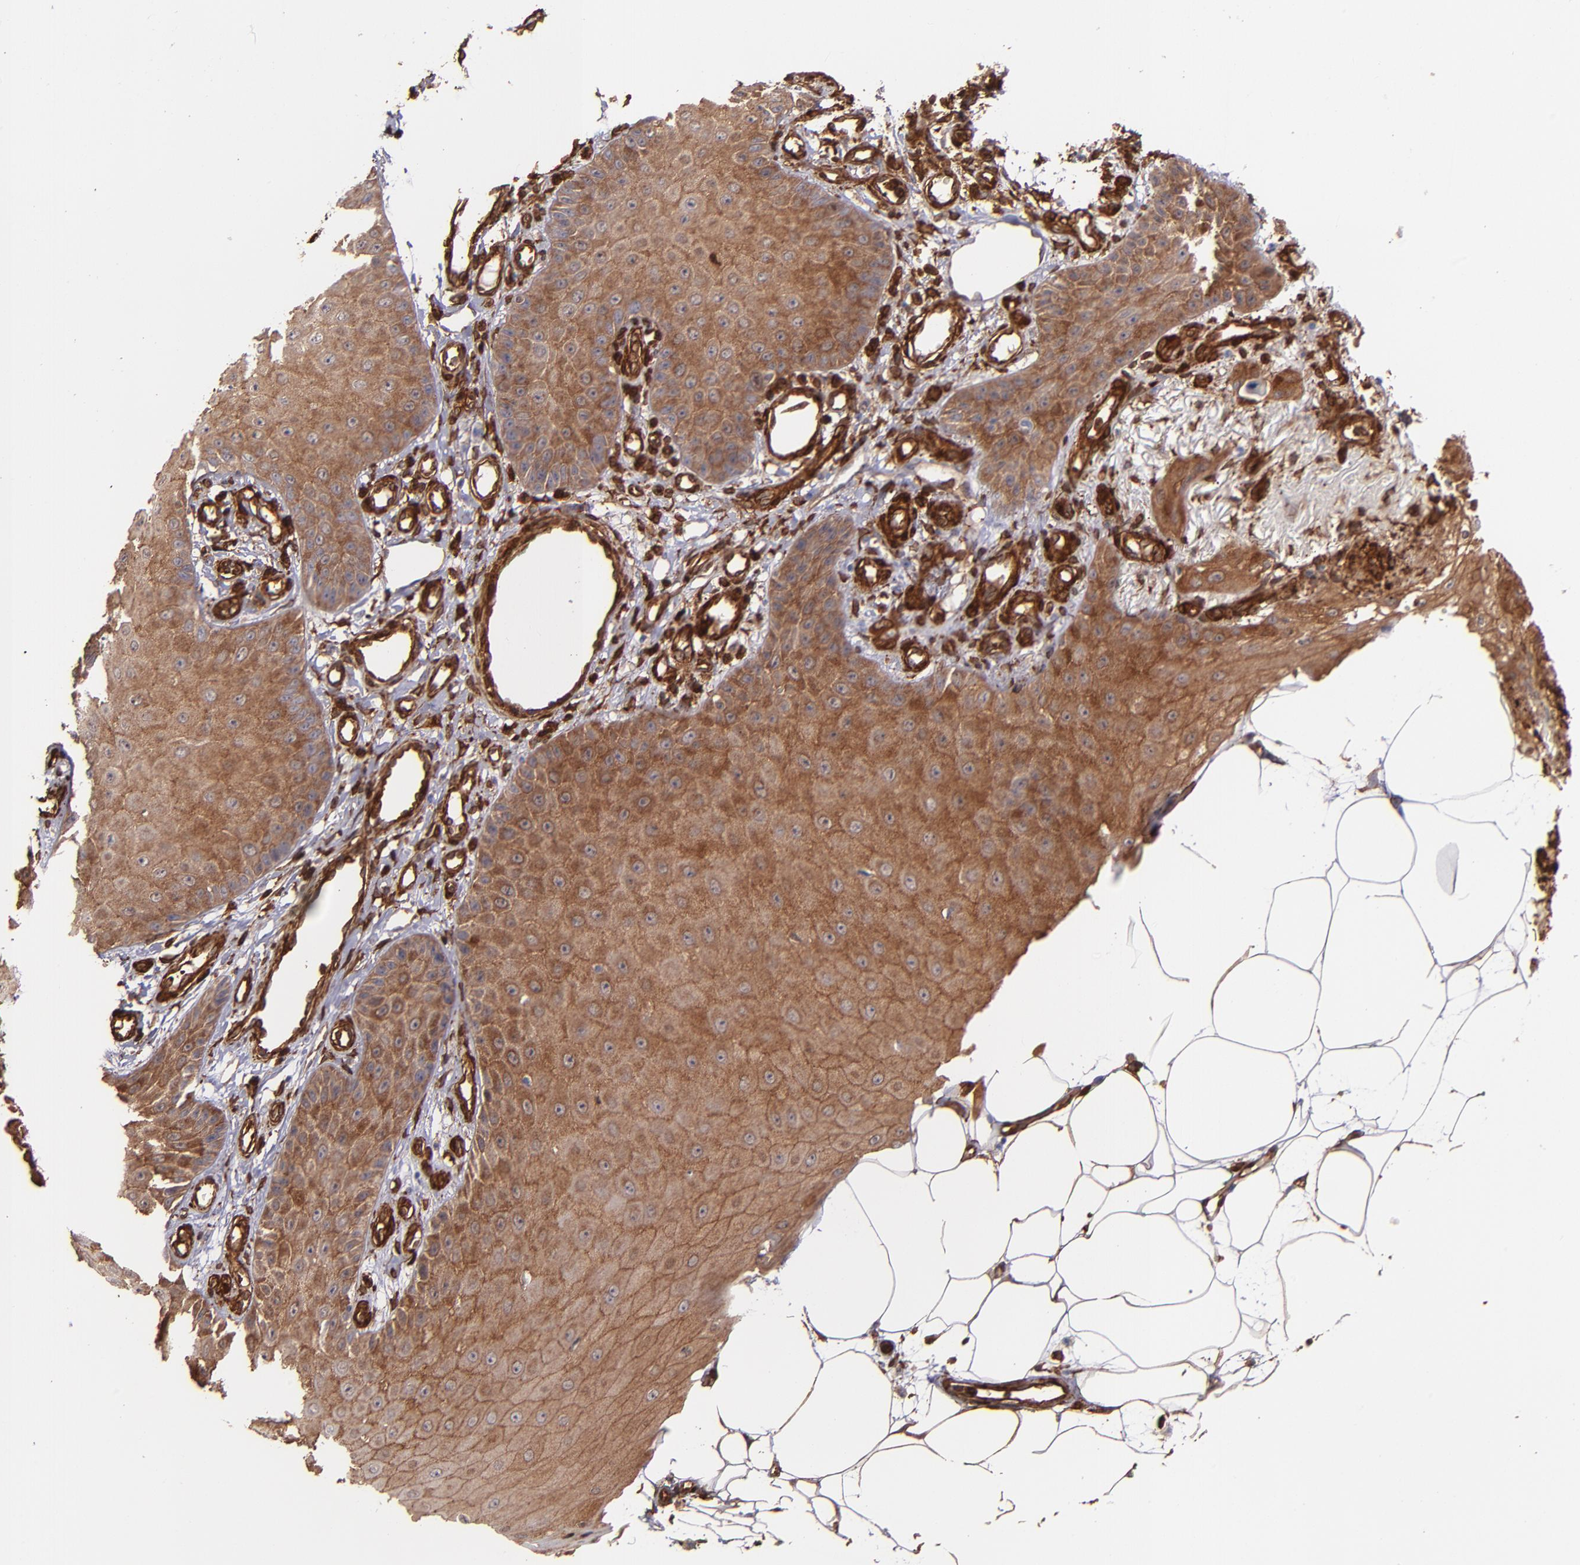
{"staining": {"intensity": "moderate", "quantity": ">75%", "location": "cytoplasmic/membranous"}, "tissue": "skin cancer", "cell_type": "Tumor cells", "image_type": "cancer", "snomed": [{"axis": "morphology", "description": "Squamous cell carcinoma, NOS"}, {"axis": "topography", "description": "Skin"}], "caption": "This histopathology image reveals skin cancer (squamous cell carcinoma) stained with IHC to label a protein in brown. The cytoplasmic/membranous of tumor cells show moderate positivity for the protein. Nuclei are counter-stained blue.", "gene": "VCL", "patient": {"sex": "female", "age": 40}}